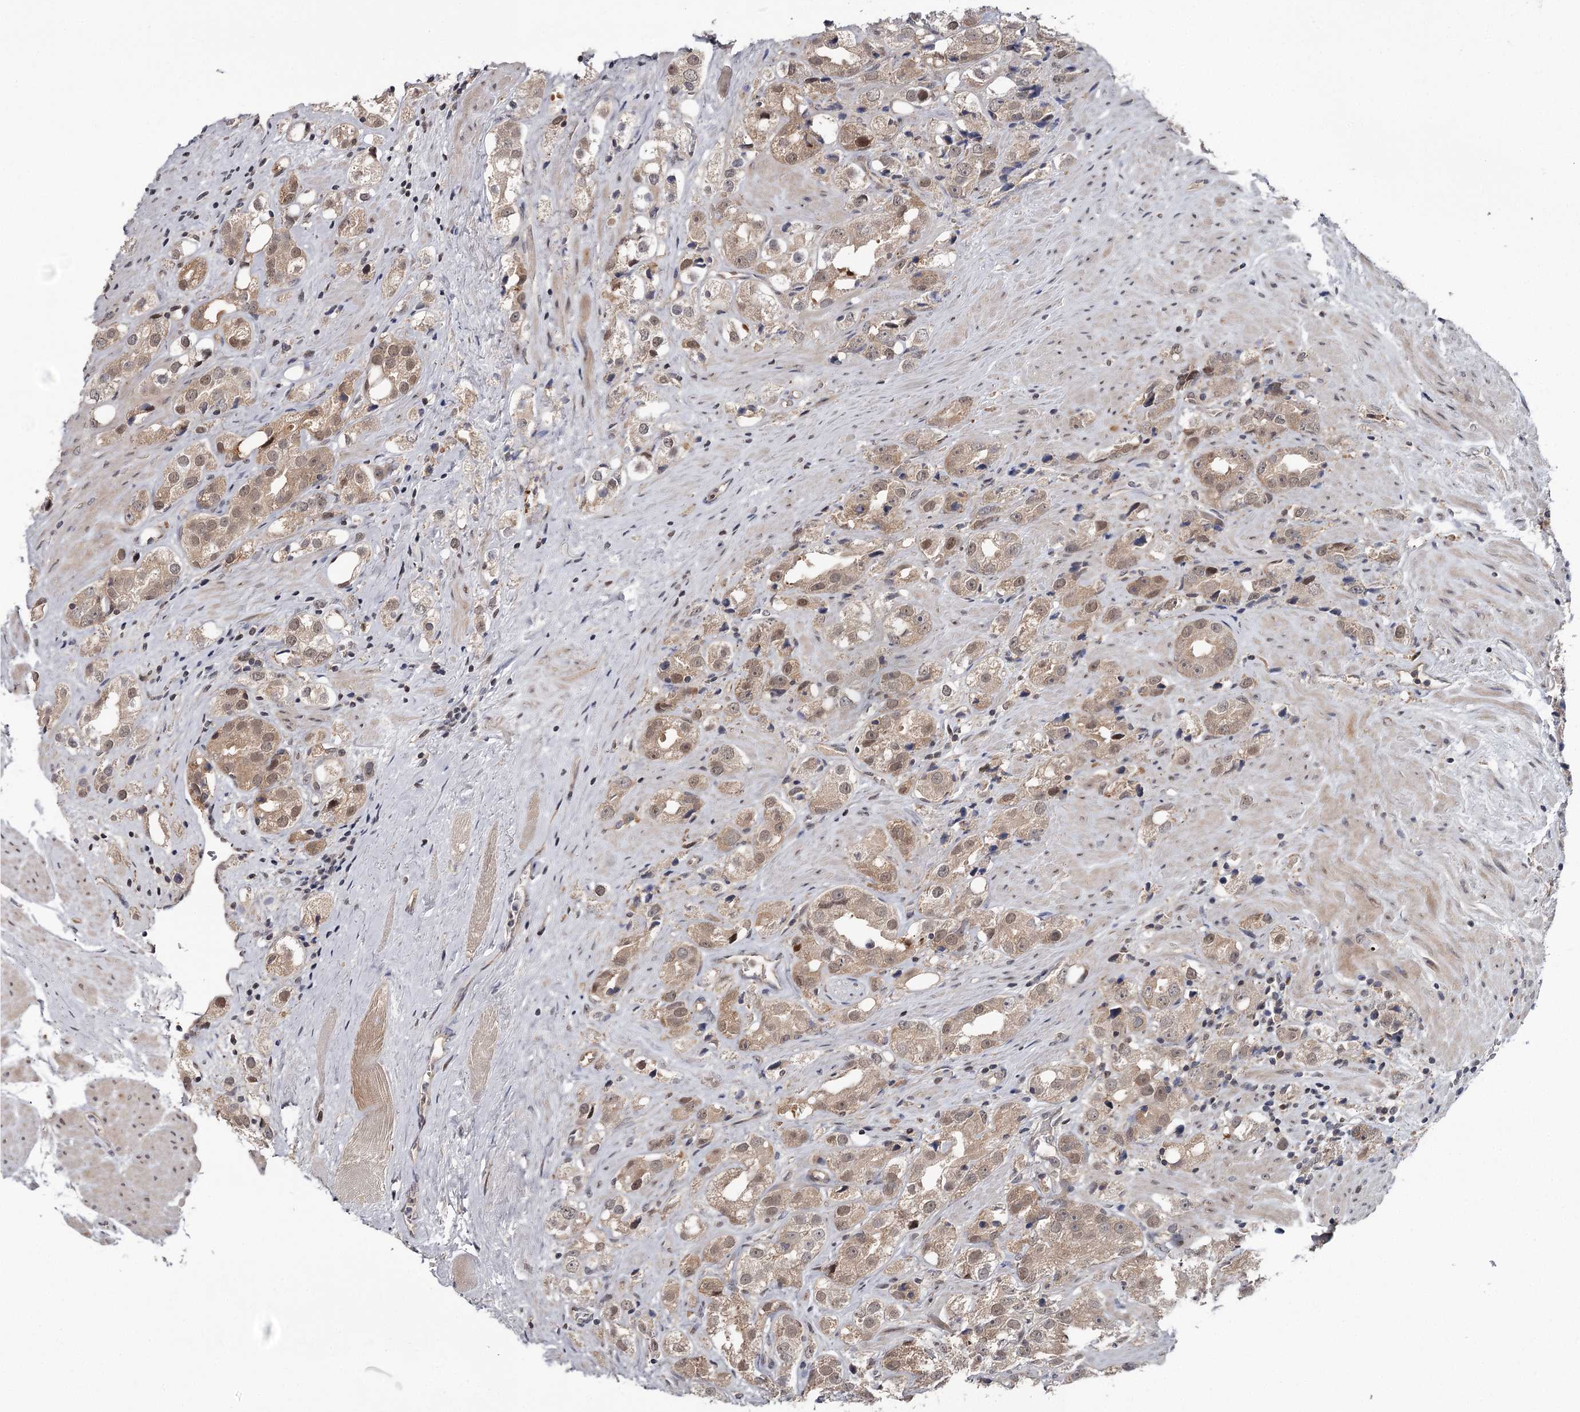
{"staining": {"intensity": "moderate", "quantity": "<25%", "location": "nuclear"}, "tissue": "prostate cancer", "cell_type": "Tumor cells", "image_type": "cancer", "snomed": [{"axis": "morphology", "description": "Adenocarcinoma, NOS"}, {"axis": "topography", "description": "Prostate"}], "caption": "Immunohistochemical staining of prostate cancer (adenocarcinoma) shows low levels of moderate nuclear protein staining in about <25% of tumor cells.", "gene": "GTSF1", "patient": {"sex": "male", "age": 79}}